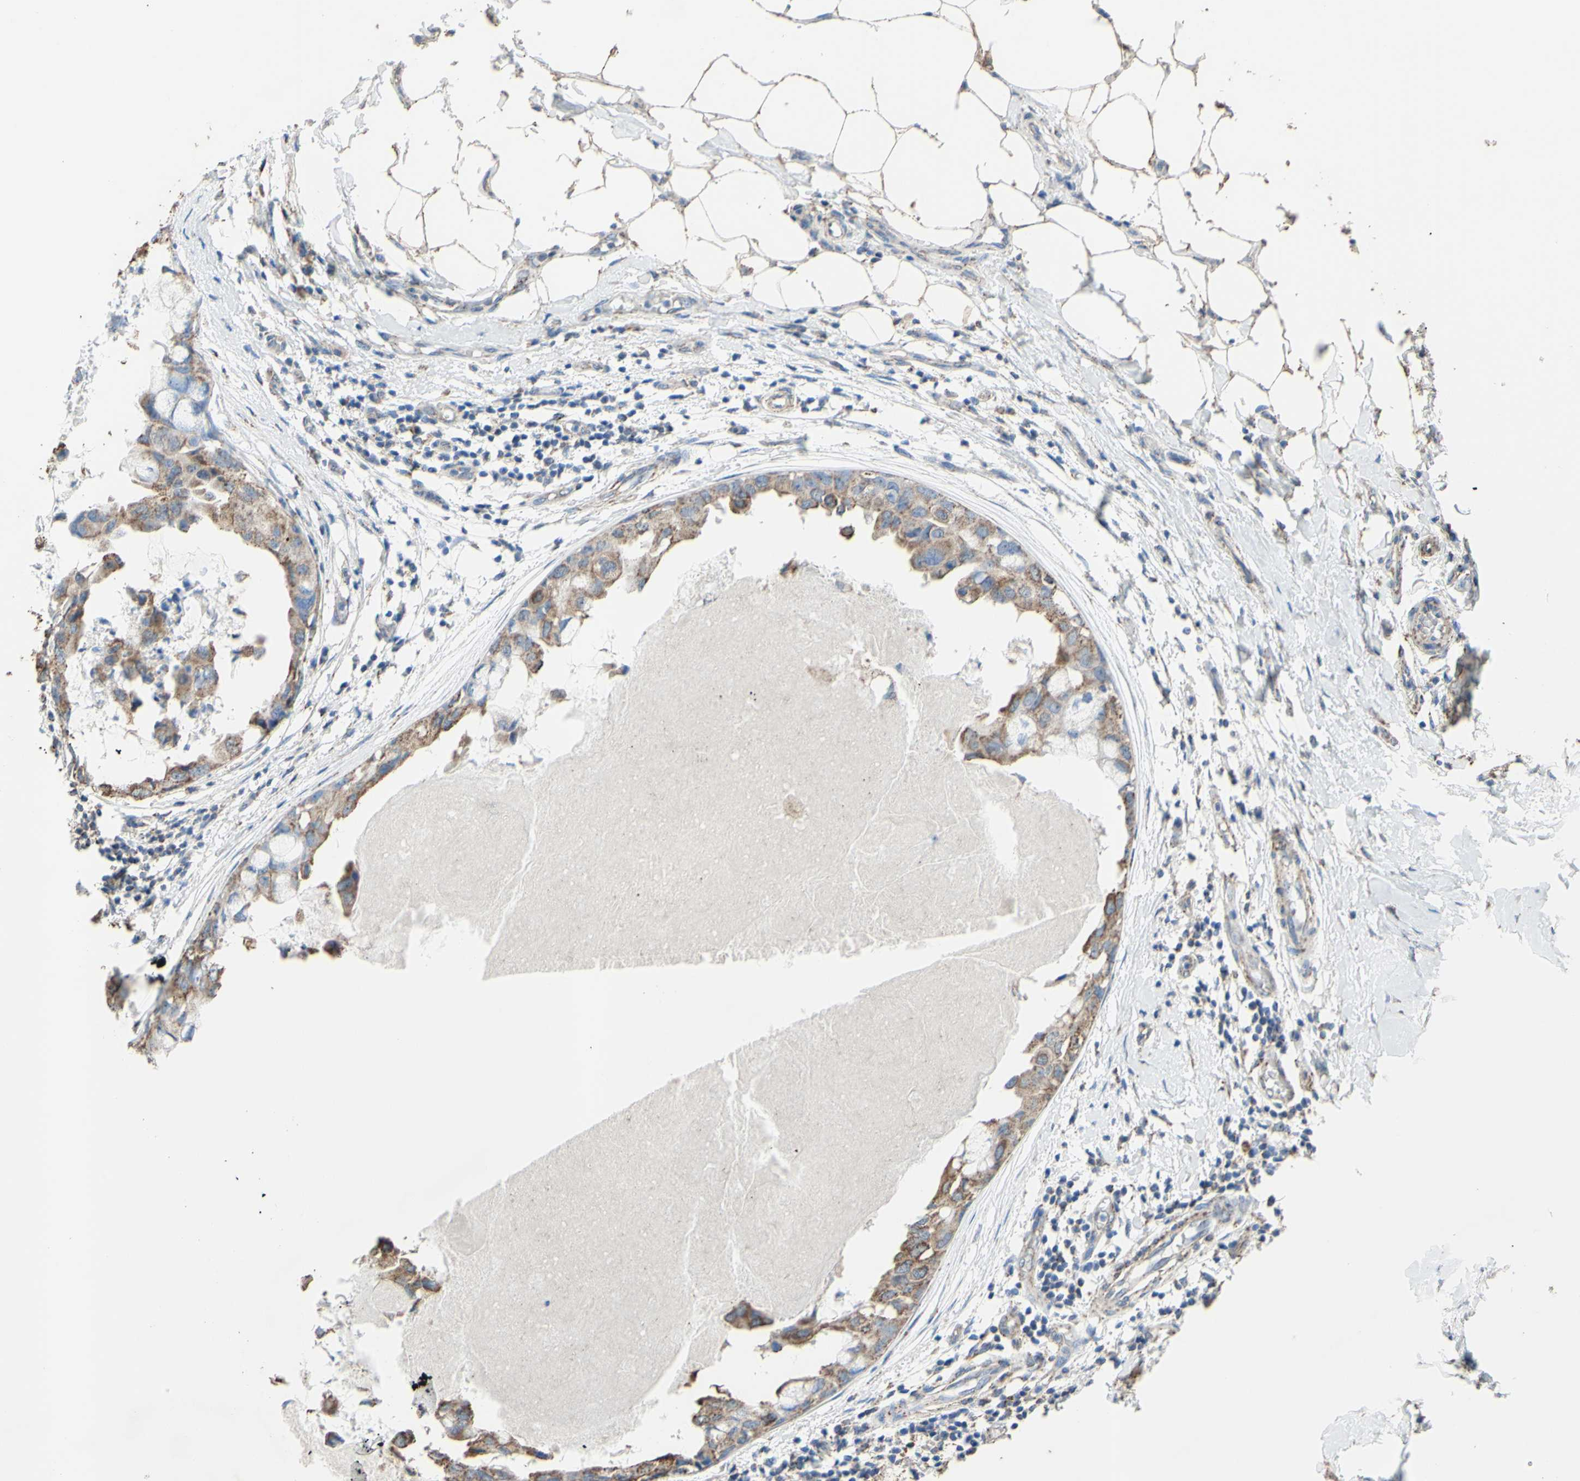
{"staining": {"intensity": "weak", "quantity": ">75%", "location": "cytoplasmic/membranous"}, "tissue": "breast cancer", "cell_type": "Tumor cells", "image_type": "cancer", "snomed": [{"axis": "morphology", "description": "Duct carcinoma"}, {"axis": "topography", "description": "Breast"}], "caption": "Protein analysis of breast cancer tissue exhibits weak cytoplasmic/membranous expression in about >75% of tumor cells. (IHC, brightfield microscopy, high magnification).", "gene": "CMKLR2", "patient": {"sex": "female", "age": 40}}